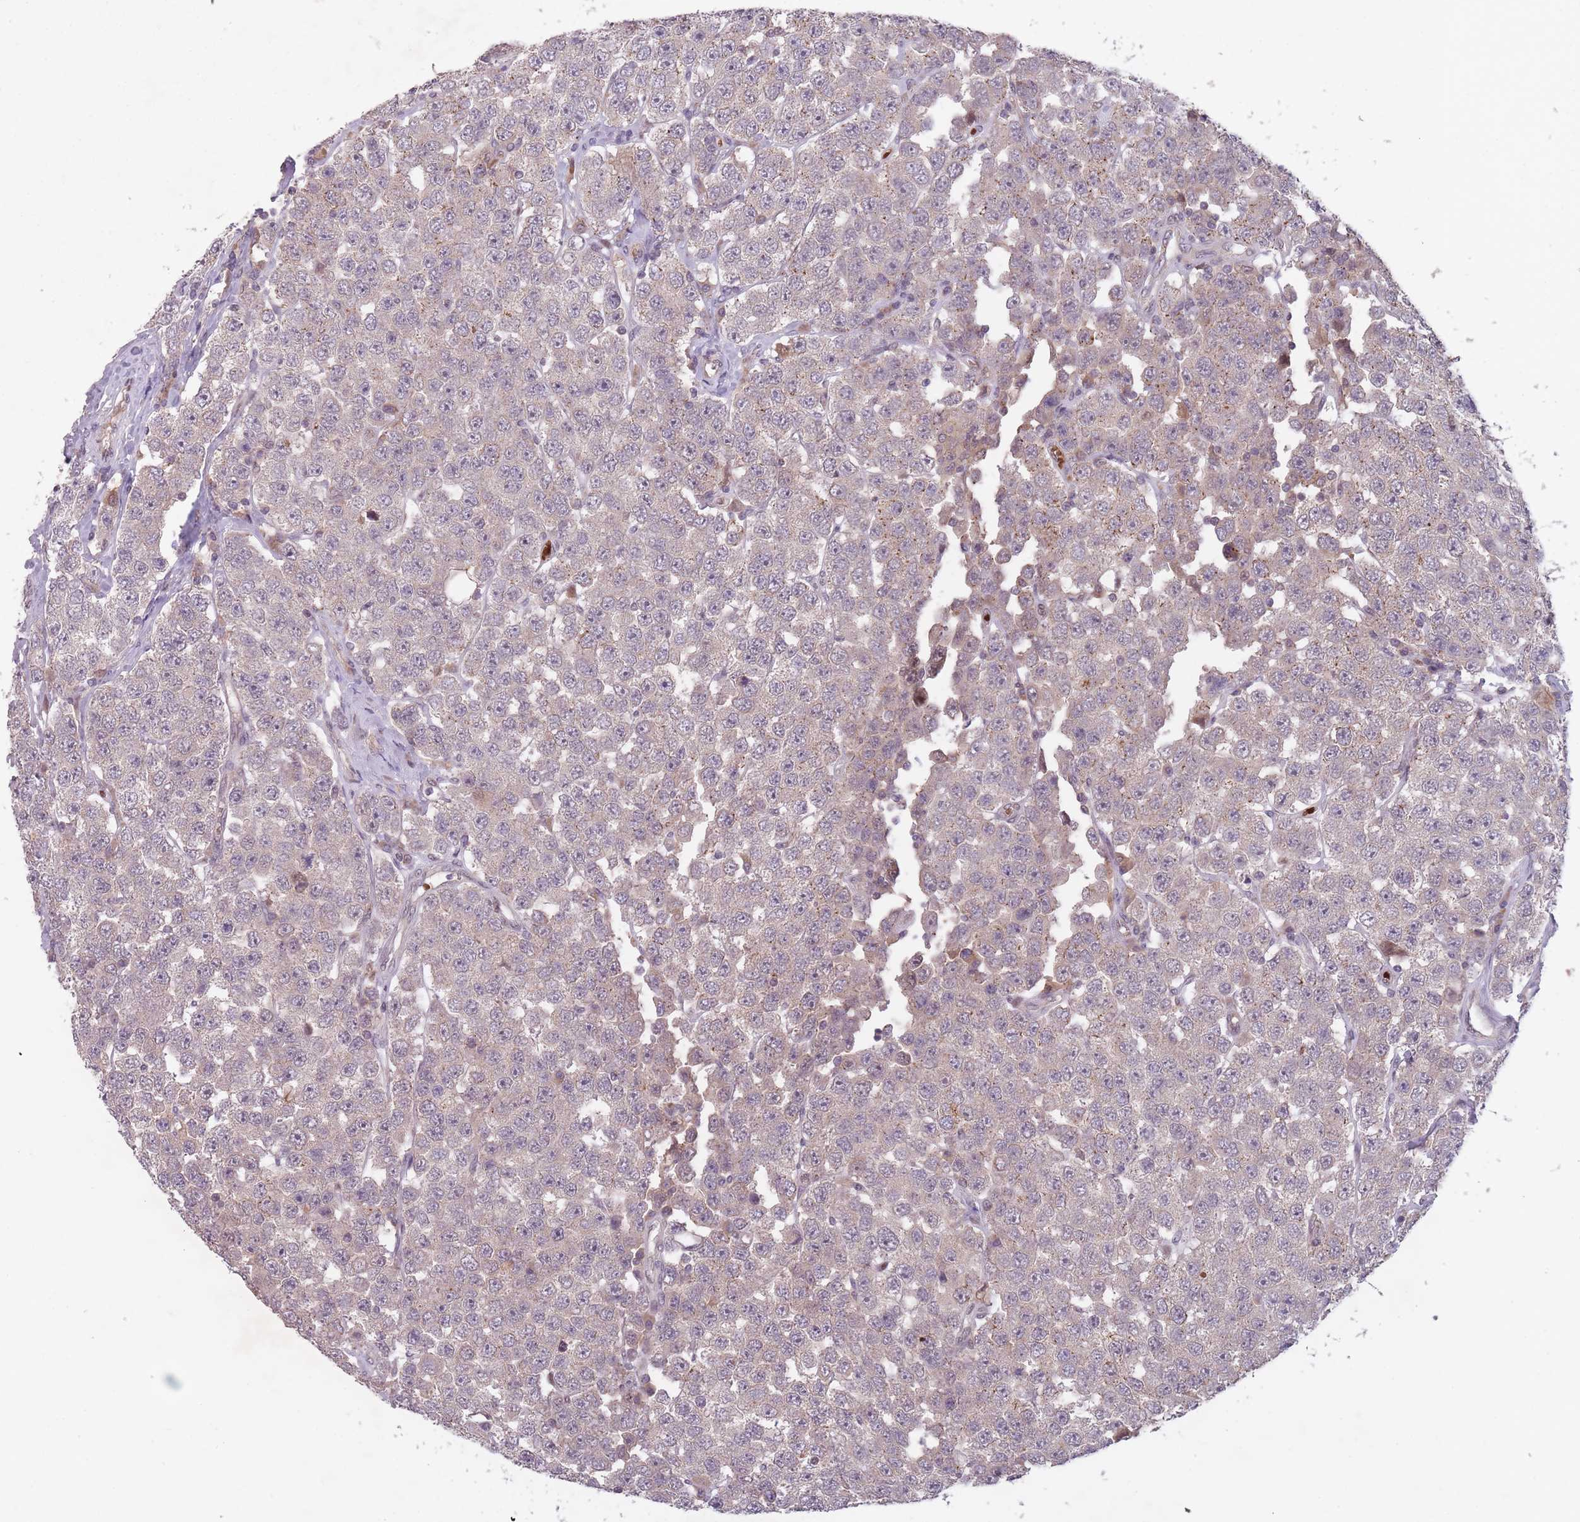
{"staining": {"intensity": "weak", "quantity": "<25%", "location": "cytoplasmic/membranous"}, "tissue": "testis cancer", "cell_type": "Tumor cells", "image_type": "cancer", "snomed": [{"axis": "morphology", "description": "Seminoma, NOS"}, {"axis": "topography", "description": "Testis"}], "caption": "Tumor cells show no significant staining in seminoma (testis).", "gene": "SECTM1", "patient": {"sex": "male", "age": 28}}